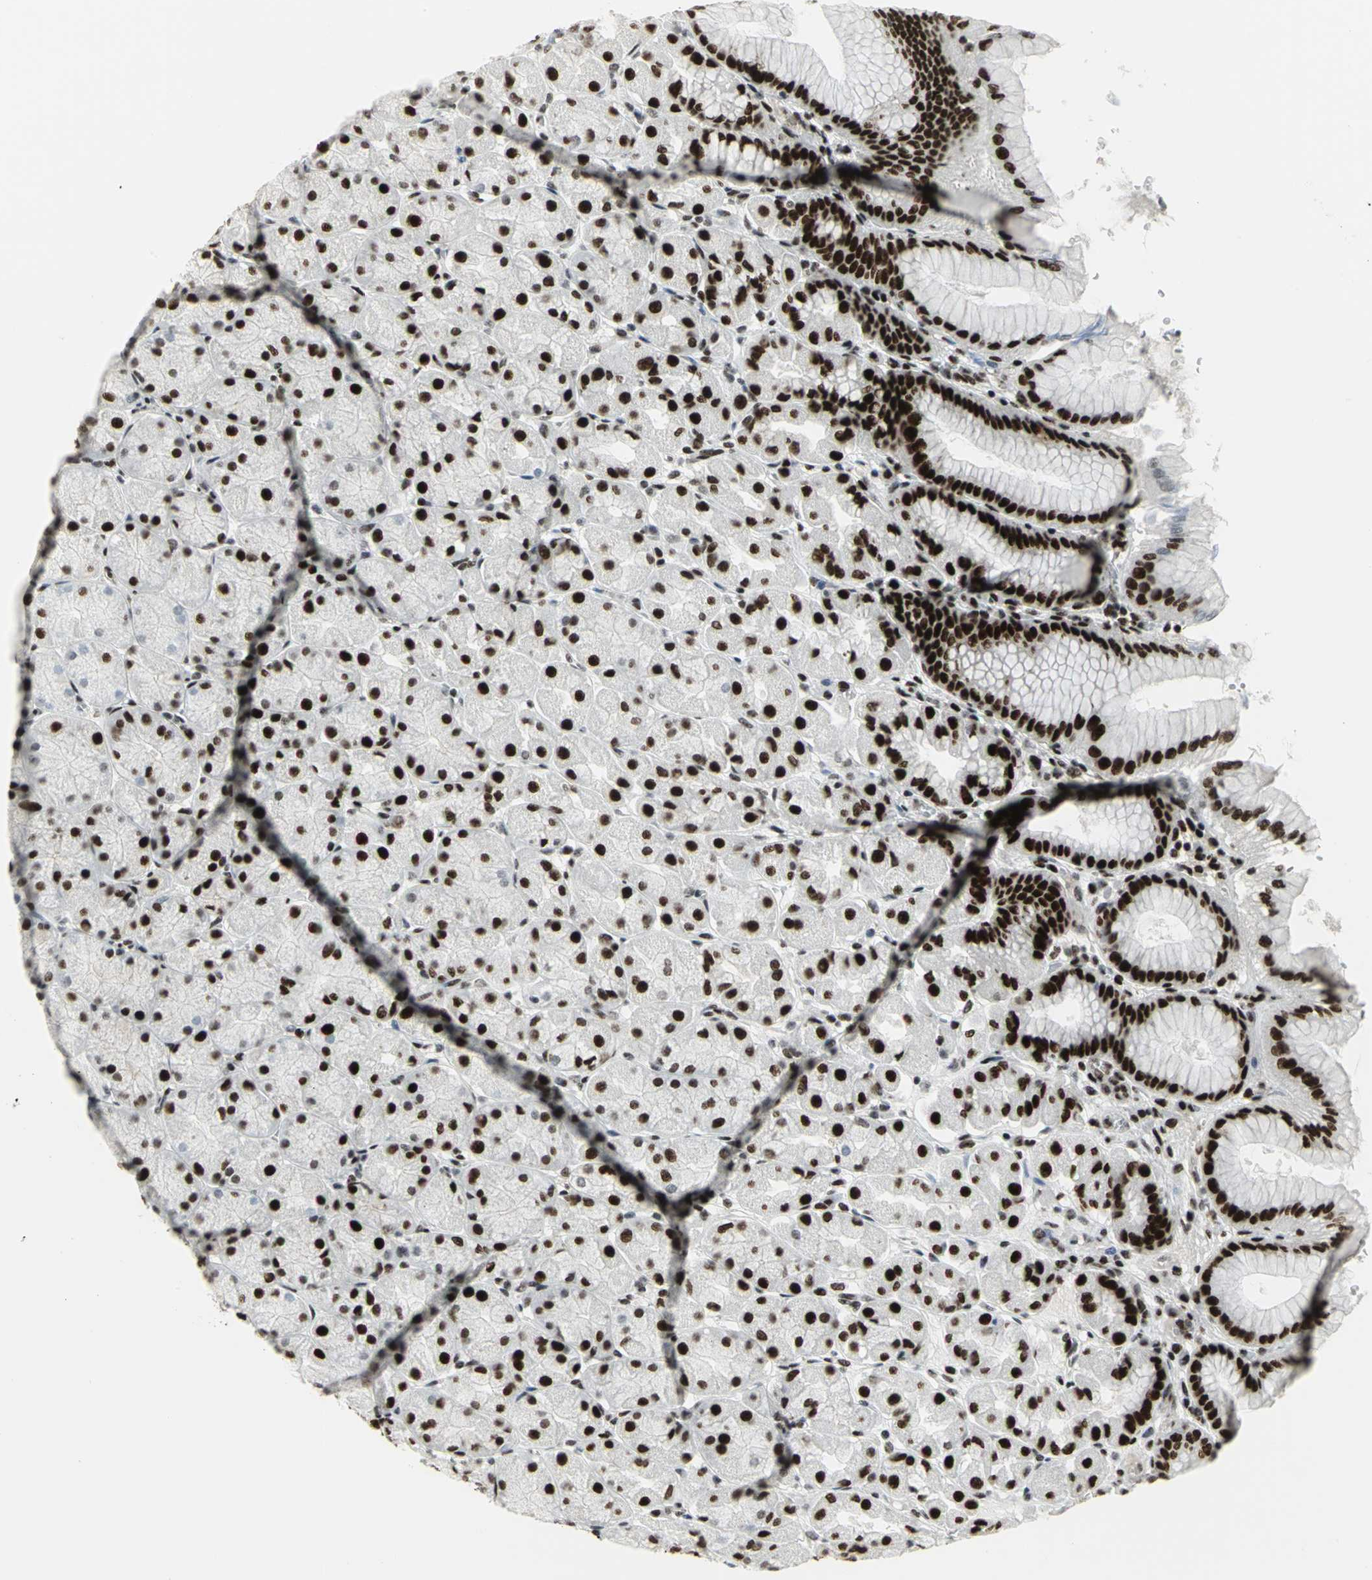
{"staining": {"intensity": "strong", "quantity": ">75%", "location": "nuclear"}, "tissue": "stomach", "cell_type": "Glandular cells", "image_type": "normal", "snomed": [{"axis": "morphology", "description": "Normal tissue, NOS"}, {"axis": "topography", "description": "Stomach, upper"}], "caption": "This histopathology image reveals immunohistochemistry staining of normal stomach, with high strong nuclear expression in approximately >75% of glandular cells.", "gene": "SMARCA4", "patient": {"sex": "female", "age": 56}}